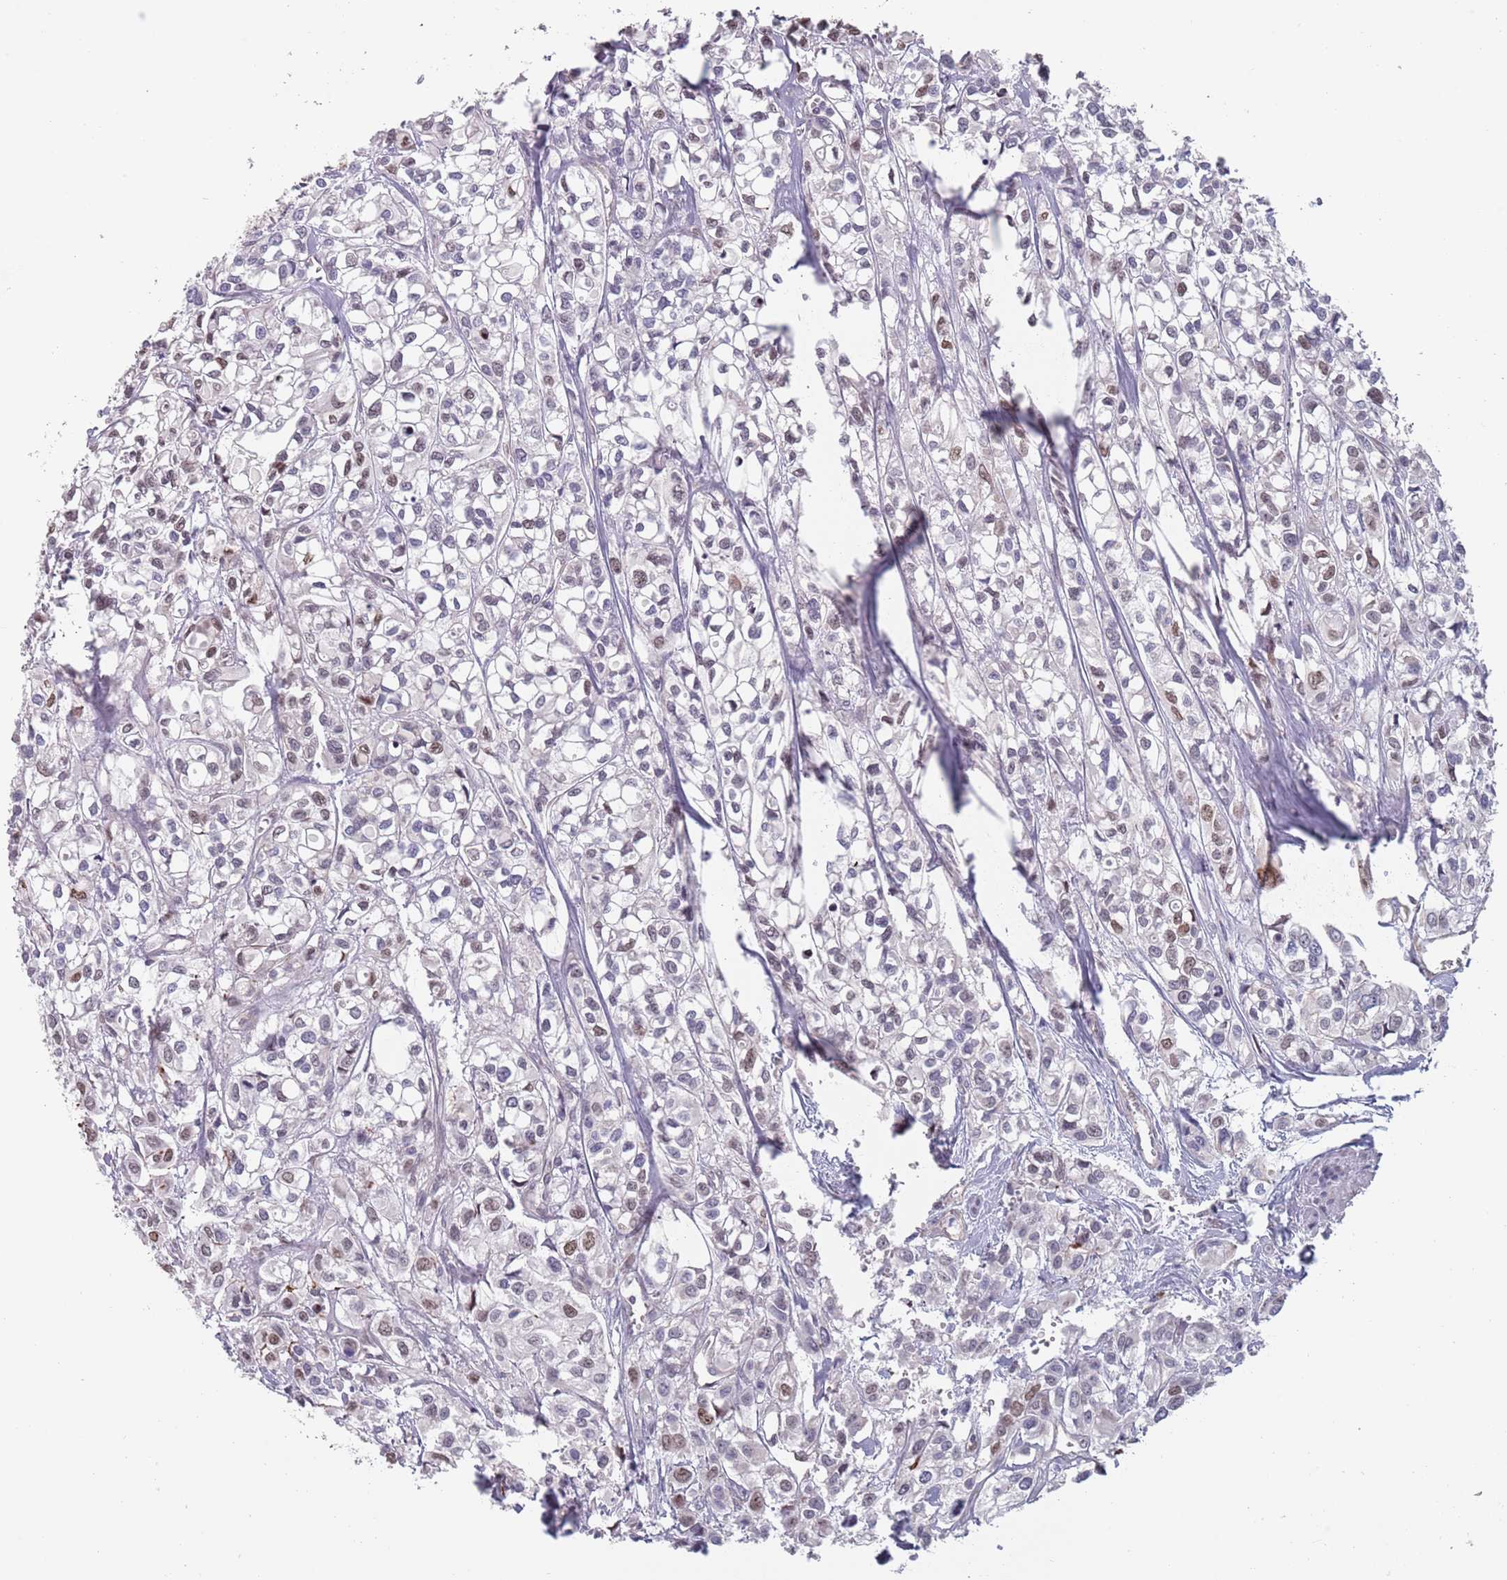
{"staining": {"intensity": "weak", "quantity": "<25%", "location": "nuclear"}, "tissue": "urothelial cancer", "cell_type": "Tumor cells", "image_type": "cancer", "snomed": [{"axis": "morphology", "description": "Urothelial carcinoma, High grade"}, {"axis": "topography", "description": "Urinary bladder"}], "caption": "This is a photomicrograph of IHC staining of urothelial carcinoma (high-grade), which shows no staining in tumor cells. (Immunohistochemistry (ihc), brightfield microscopy, high magnification).", "gene": "MFSD12", "patient": {"sex": "male", "age": 67}}